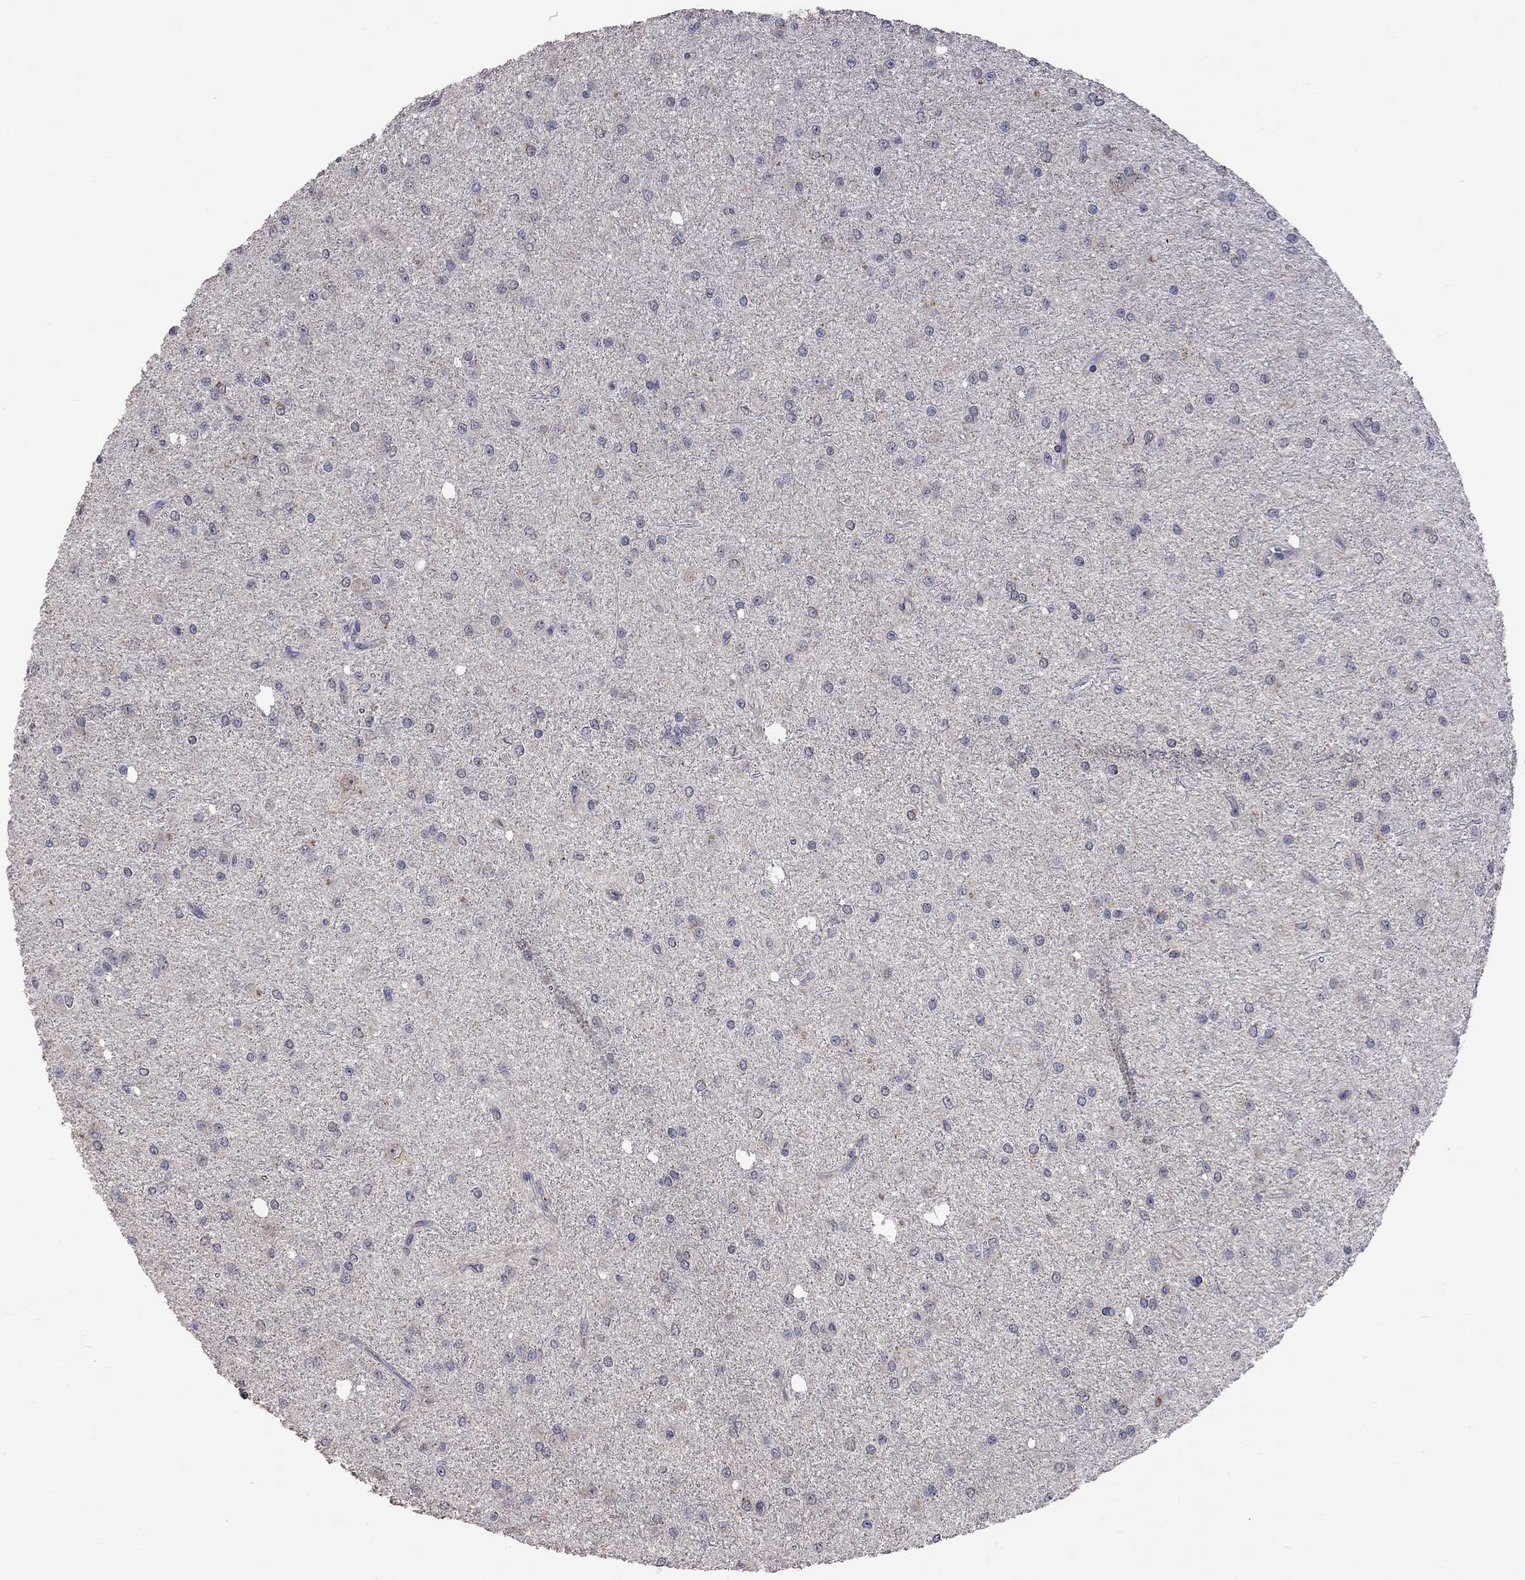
{"staining": {"intensity": "negative", "quantity": "none", "location": "none"}, "tissue": "glioma", "cell_type": "Tumor cells", "image_type": "cancer", "snomed": [{"axis": "morphology", "description": "Glioma, malignant, Low grade"}, {"axis": "topography", "description": "Brain"}], "caption": "Immunohistochemistry image of glioma stained for a protein (brown), which reveals no positivity in tumor cells.", "gene": "HTR6", "patient": {"sex": "male", "age": 27}}